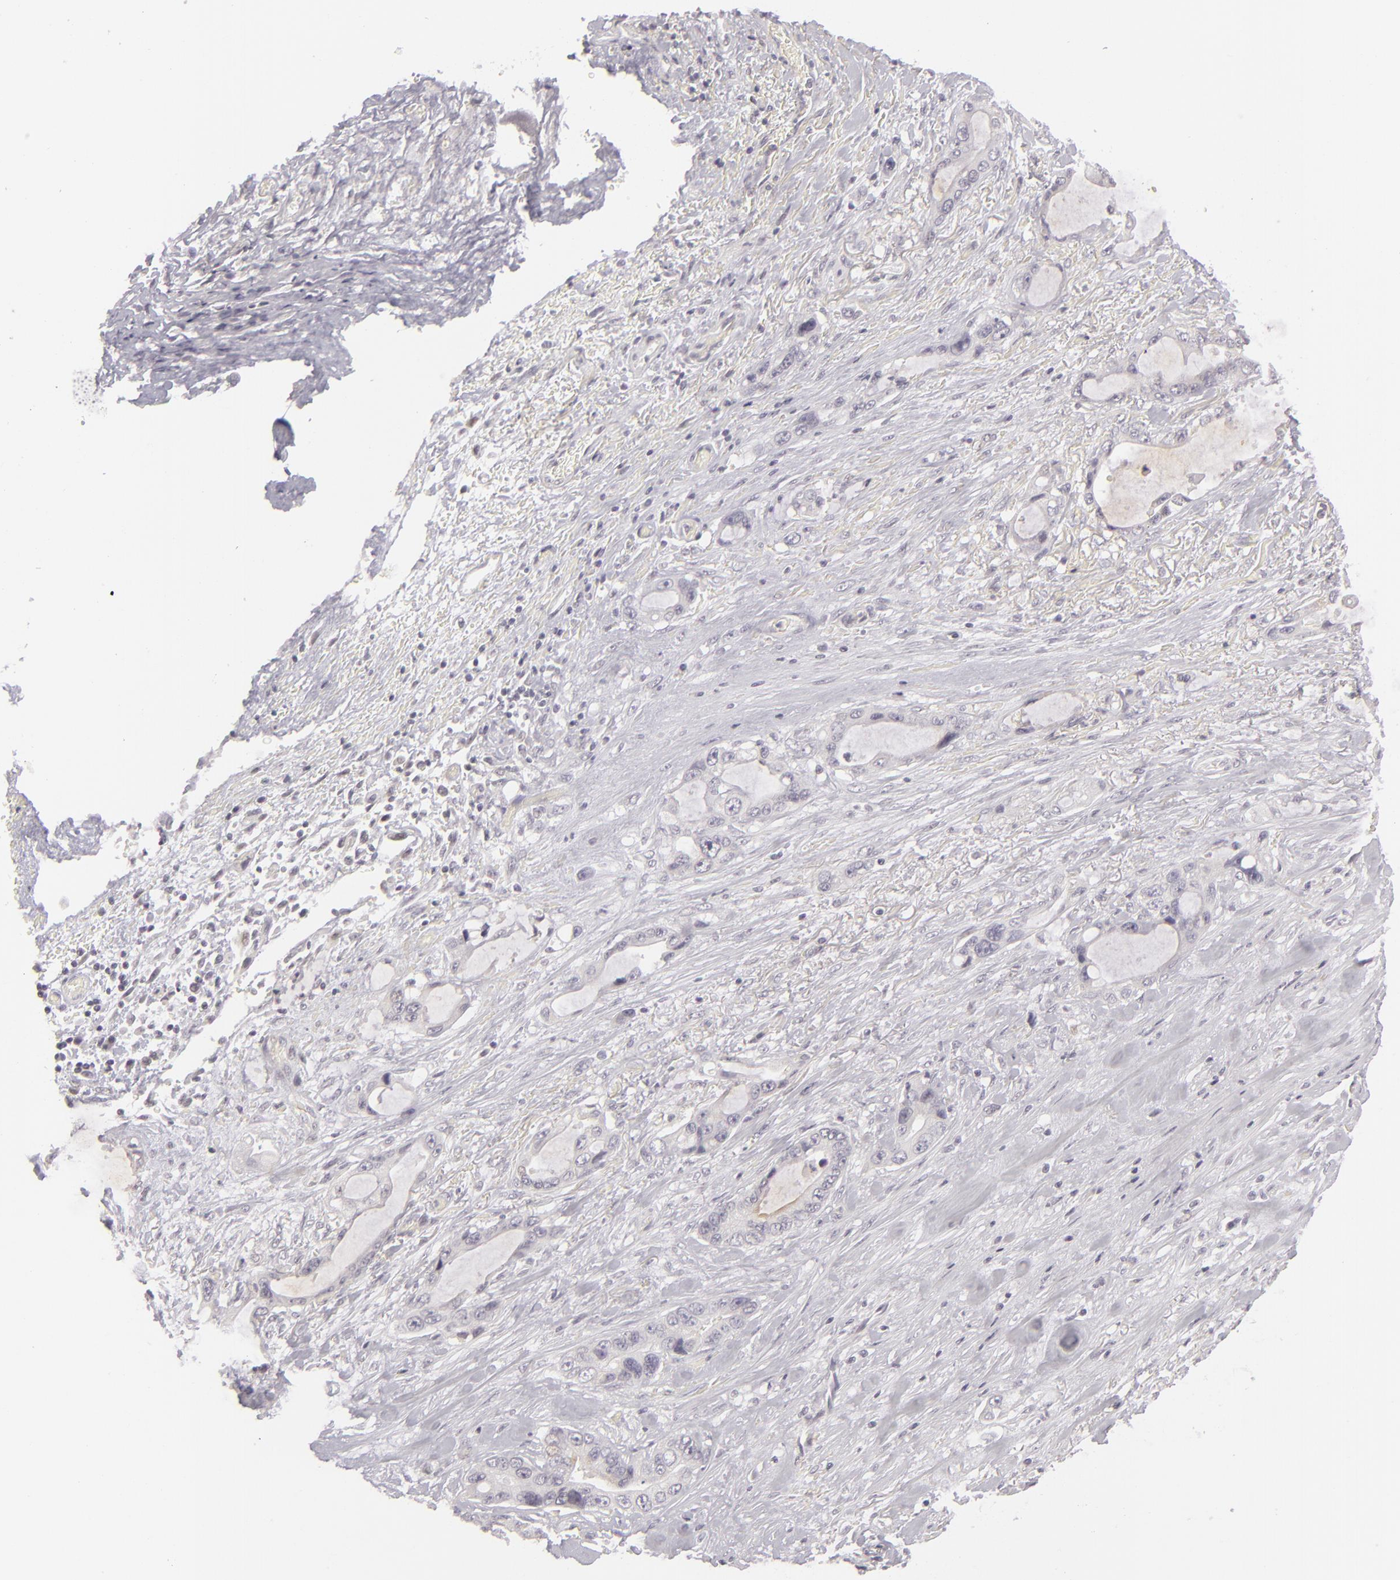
{"staining": {"intensity": "weak", "quantity": "<25%", "location": "nuclear"}, "tissue": "pancreatic cancer", "cell_type": "Tumor cells", "image_type": "cancer", "snomed": [{"axis": "morphology", "description": "Adenocarcinoma, NOS"}, {"axis": "topography", "description": "Pancreas"}, {"axis": "topography", "description": "Stomach, upper"}], "caption": "Protein analysis of adenocarcinoma (pancreatic) reveals no significant positivity in tumor cells.", "gene": "SIX1", "patient": {"sex": "male", "age": 77}}